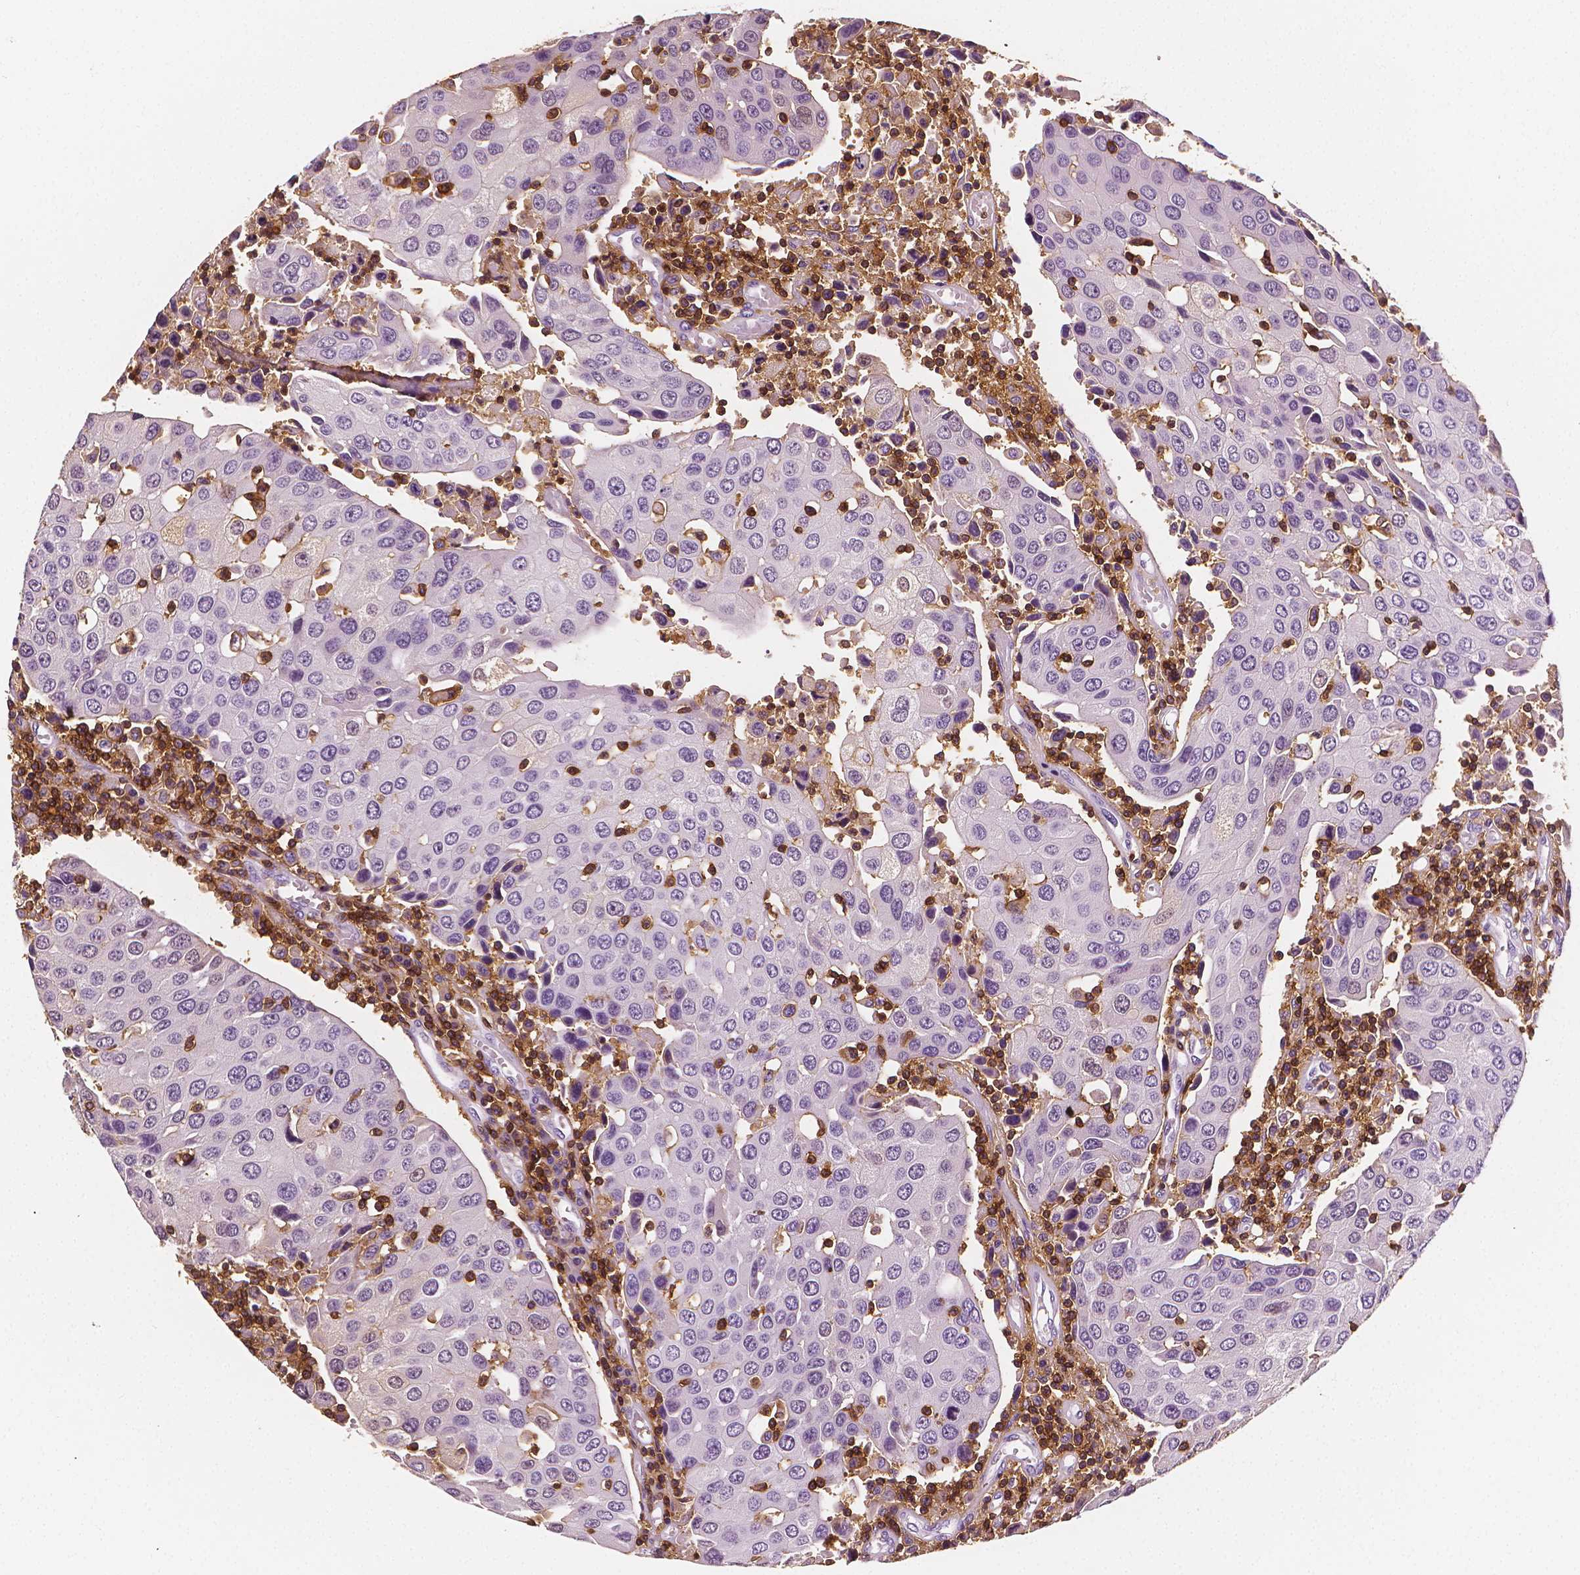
{"staining": {"intensity": "negative", "quantity": "none", "location": "none"}, "tissue": "urothelial cancer", "cell_type": "Tumor cells", "image_type": "cancer", "snomed": [{"axis": "morphology", "description": "Urothelial carcinoma, High grade"}, {"axis": "topography", "description": "Urinary bladder"}], "caption": "This is an immunohistochemistry histopathology image of urothelial carcinoma (high-grade). There is no staining in tumor cells.", "gene": "PTPRC", "patient": {"sex": "female", "age": 85}}